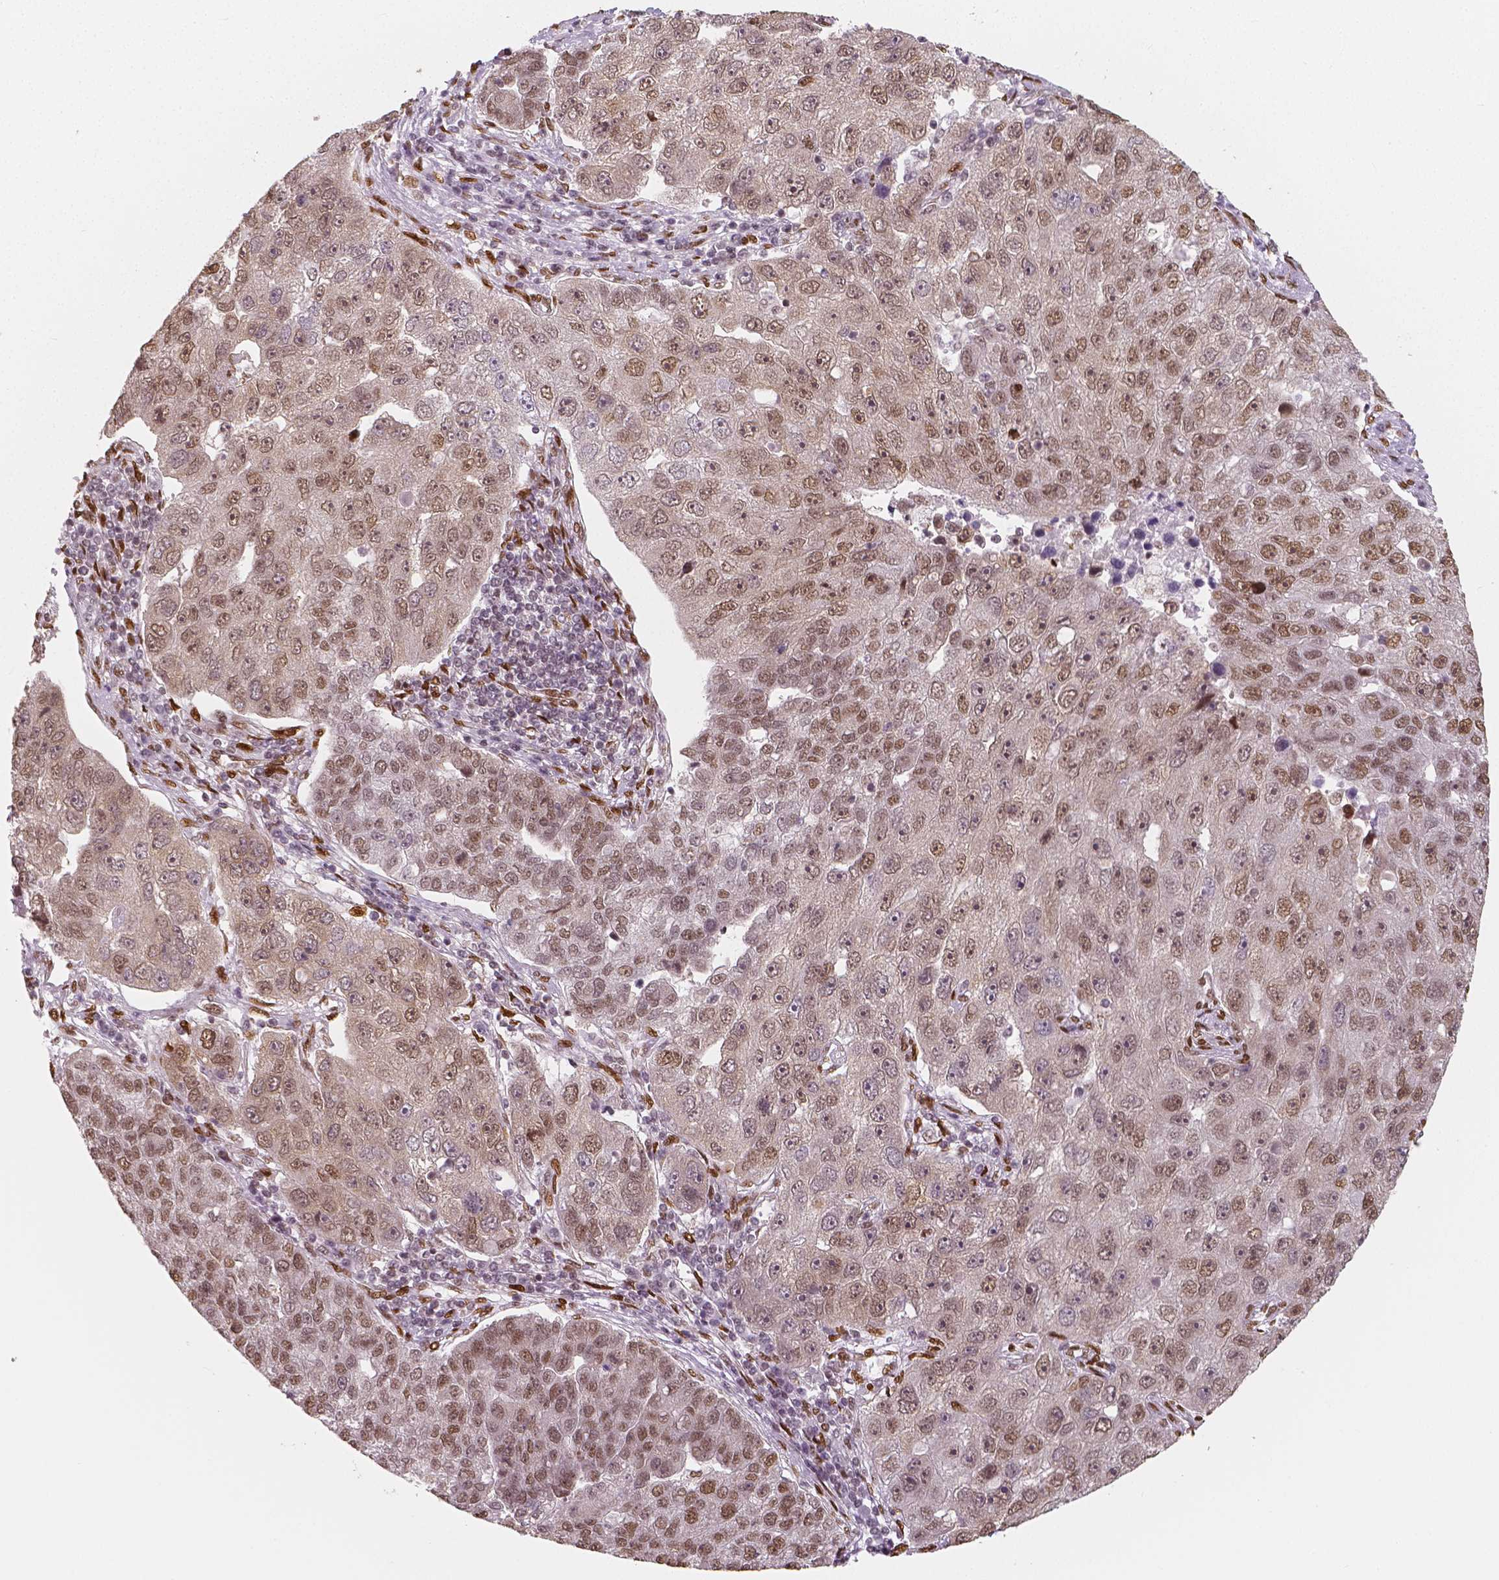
{"staining": {"intensity": "moderate", "quantity": ">75%", "location": "nuclear"}, "tissue": "pancreatic cancer", "cell_type": "Tumor cells", "image_type": "cancer", "snomed": [{"axis": "morphology", "description": "Adenocarcinoma, NOS"}, {"axis": "topography", "description": "Pancreas"}], "caption": "Moderate nuclear protein expression is present in approximately >75% of tumor cells in pancreatic adenocarcinoma.", "gene": "NUCKS1", "patient": {"sex": "female", "age": 61}}